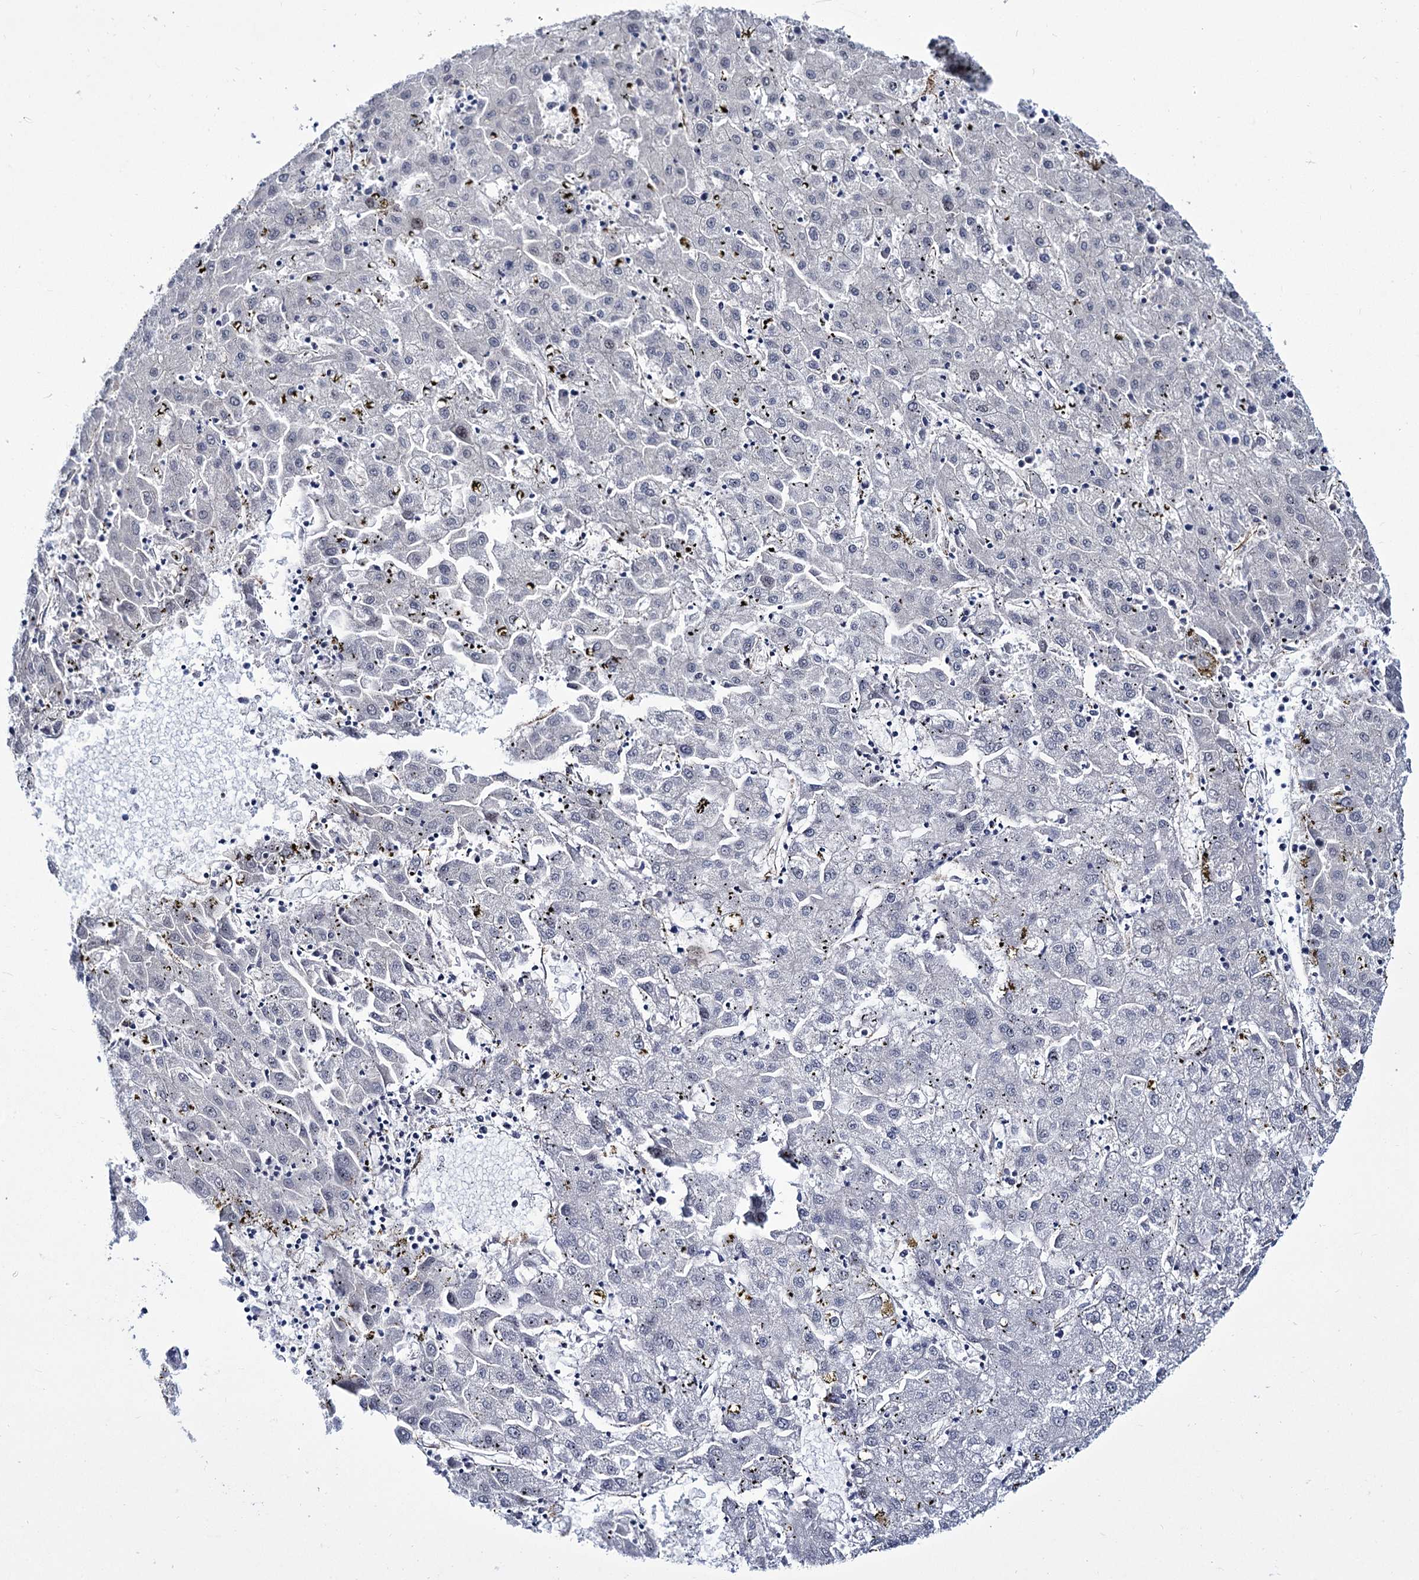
{"staining": {"intensity": "negative", "quantity": "none", "location": "none"}, "tissue": "liver cancer", "cell_type": "Tumor cells", "image_type": "cancer", "snomed": [{"axis": "morphology", "description": "Carcinoma, Hepatocellular, NOS"}, {"axis": "topography", "description": "Liver"}], "caption": "The histopathology image exhibits no staining of tumor cells in hepatocellular carcinoma (liver).", "gene": "ZC3H12C", "patient": {"sex": "male", "age": 72}}